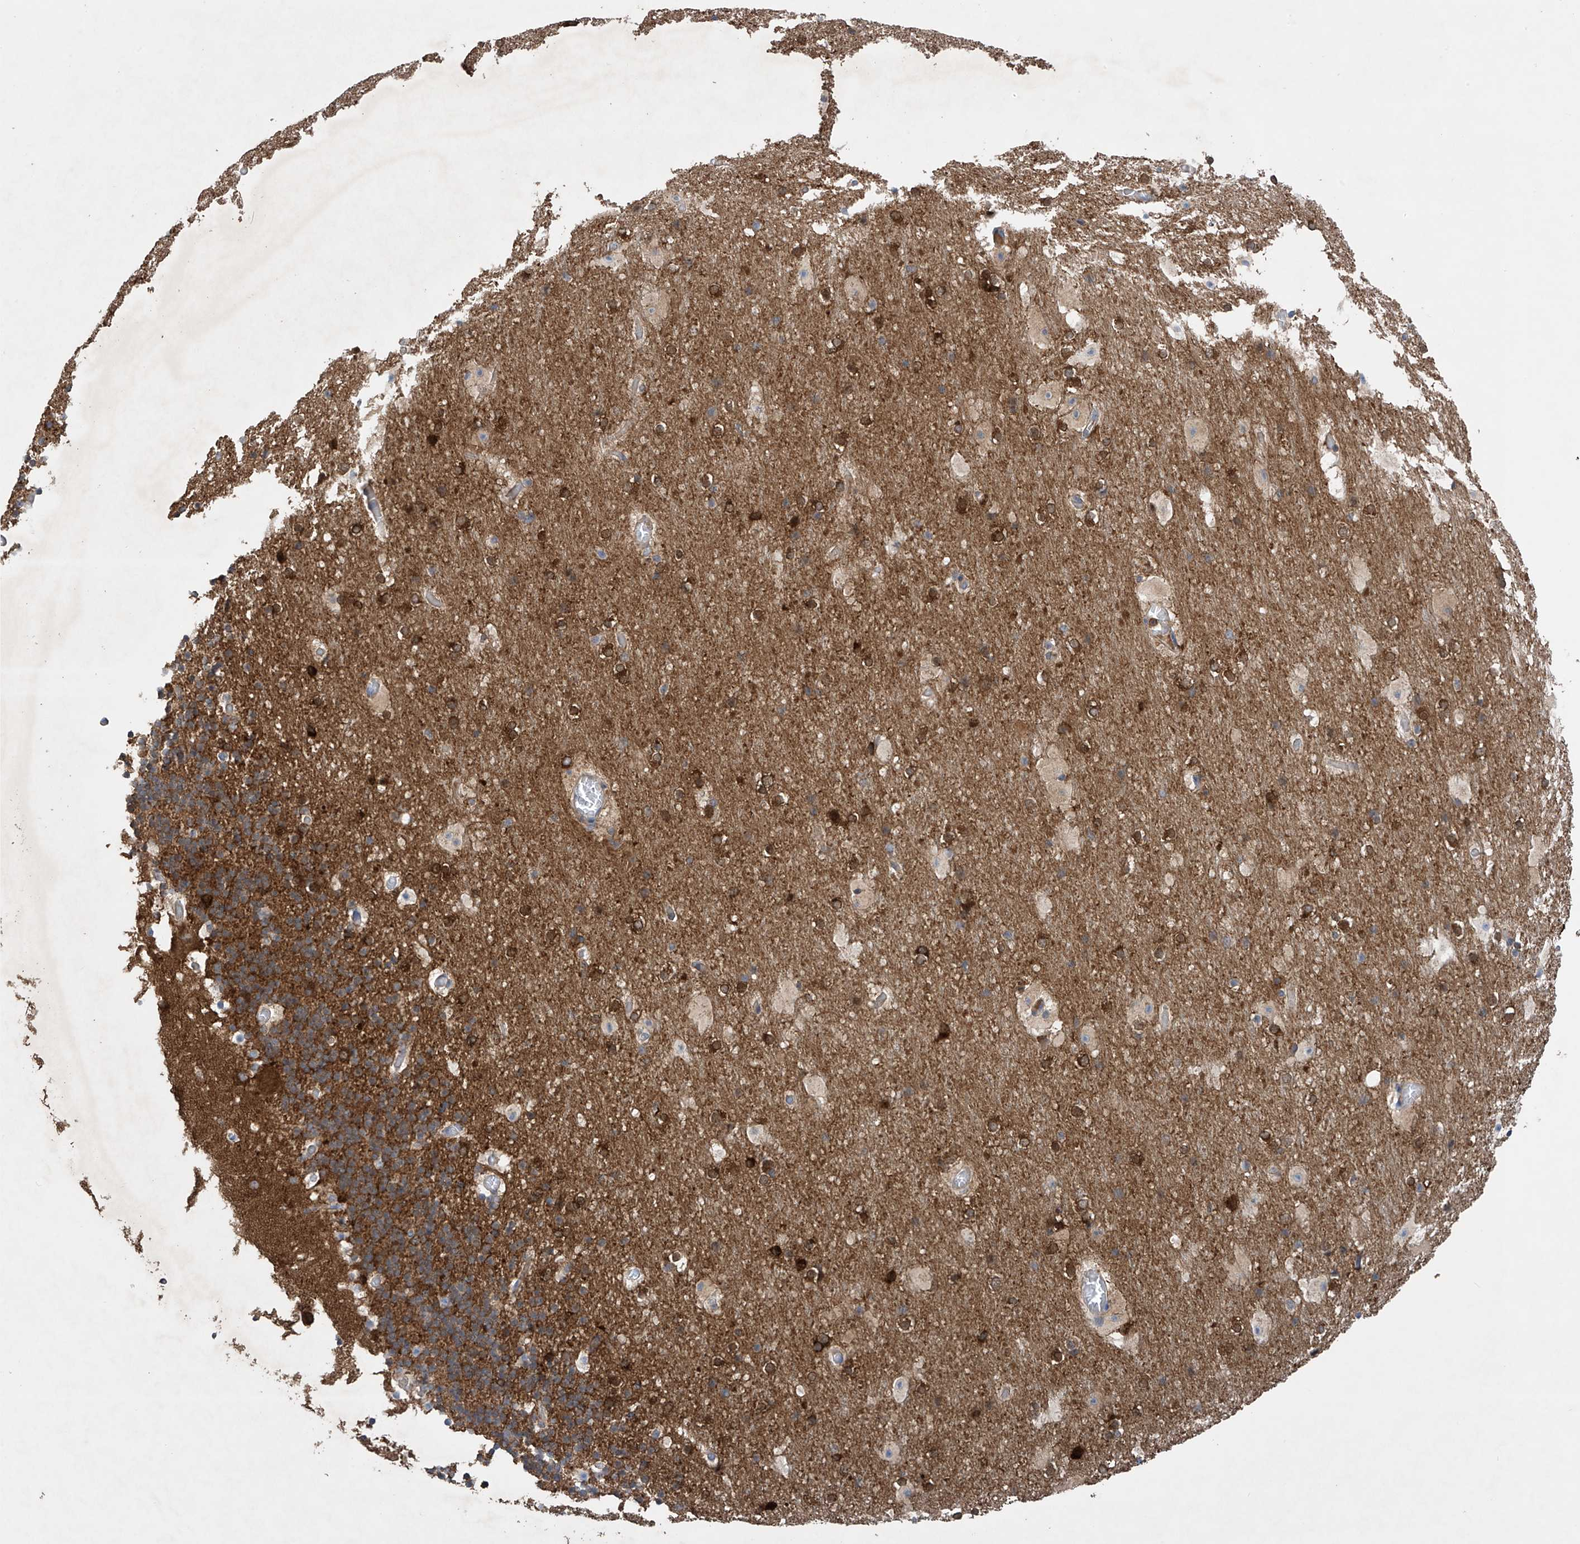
{"staining": {"intensity": "moderate", "quantity": ">75%", "location": "cytoplasmic/membranous"}, "tissue": "cerebellum", "cell_type": "Cells in granular layer", "image_type": "normal", "snomed": [{"axis": "morphology", "description": "Normal tissue, NOS"}, {"axis": "topography", "description": "Cerebellum"}], "caption": "Cells in granular layer exhibit medium levels of moderate cytoplasmic/membranous positivity in approximately >75% of cells in benign cerebellum.", "gene": "PHACTR2", "patient": {"sex": "male", "age": 57}}